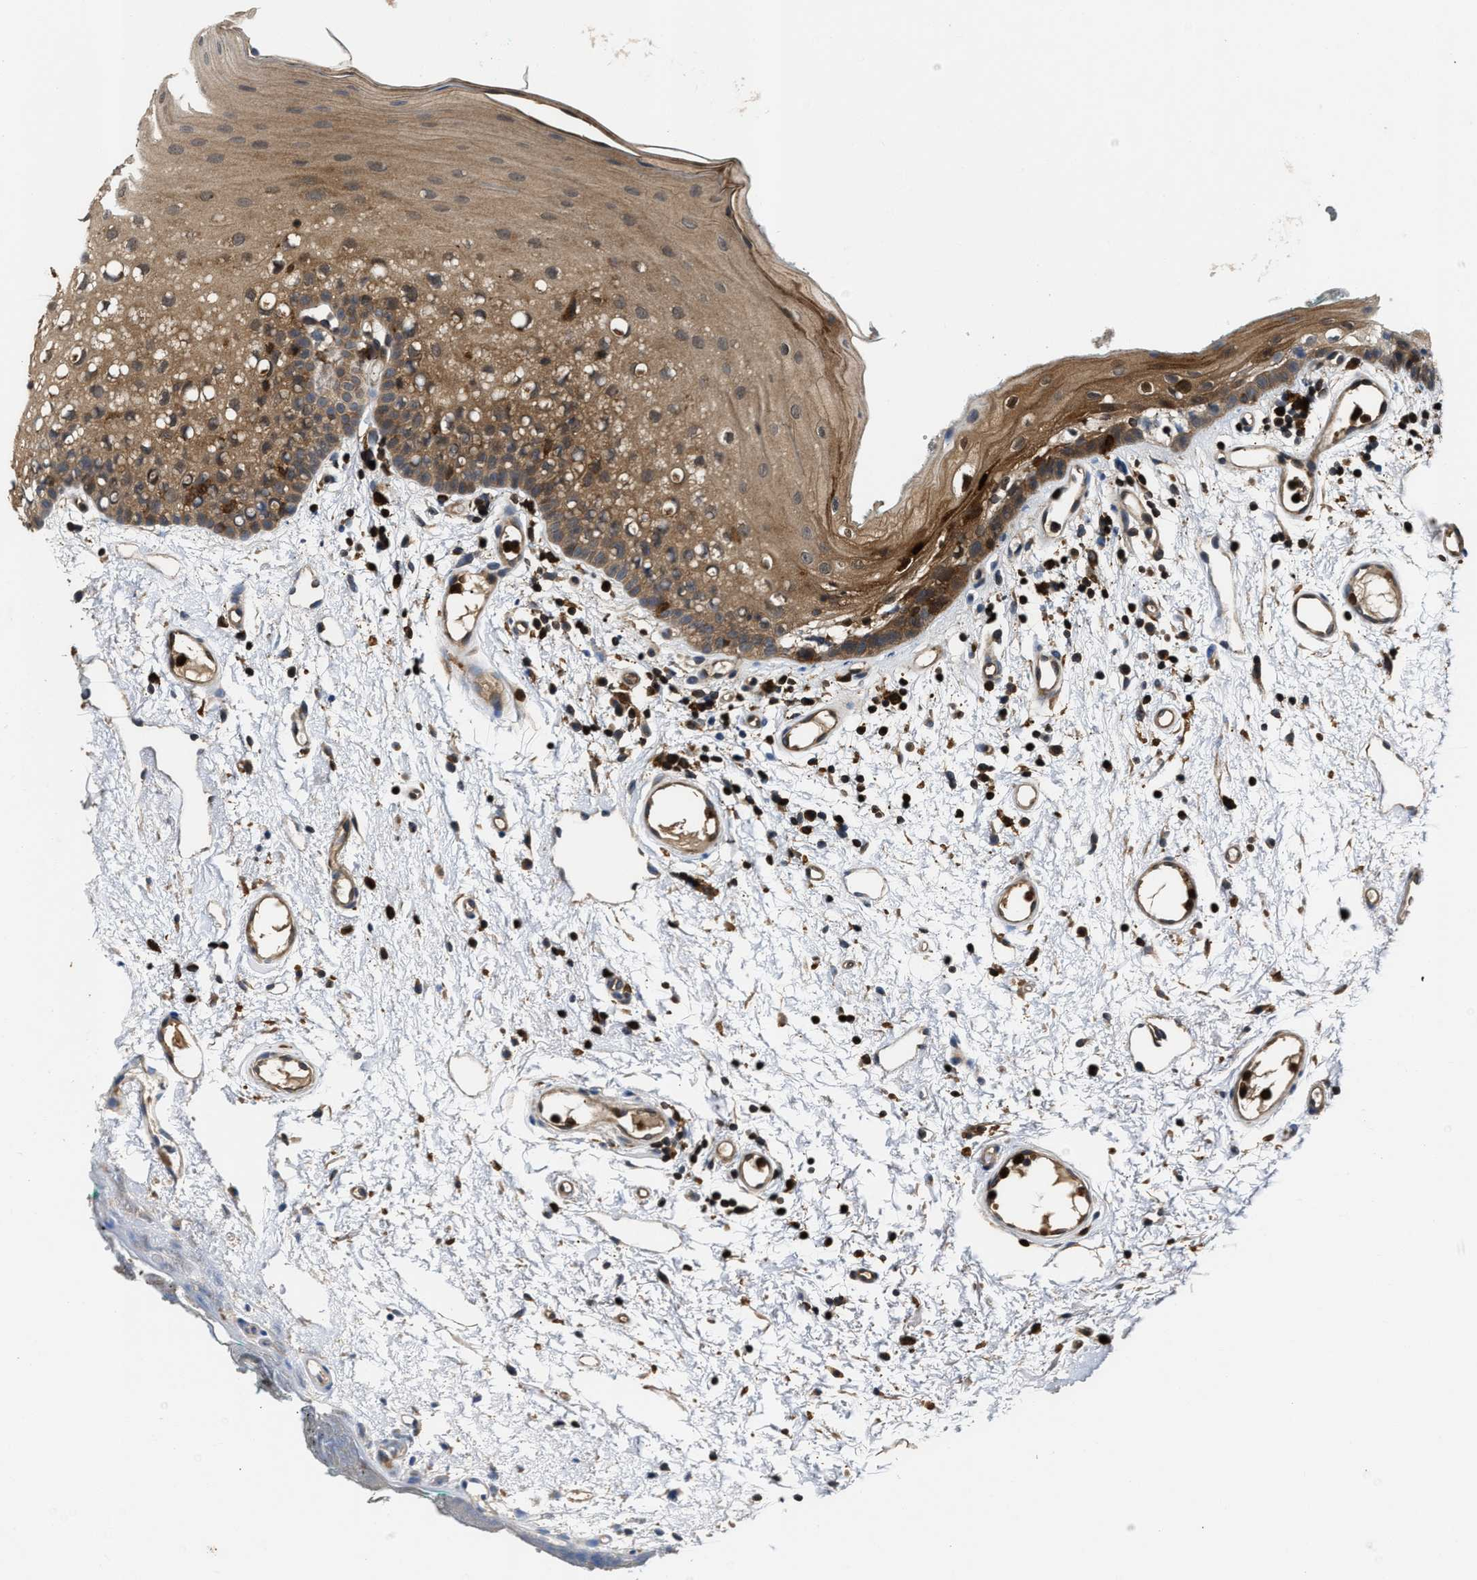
{"staining": {"intensity": "moderate", "quantity": ">75%", "location": "cytoplasmic/membranous"}, "tissue": "oral mucosa", "cell_type": "Squamous epithelial cells", "image_type": "normal", "snomed": [{"axis": "morphology", "description": "Normal tissue, NOS"}, {"axis": "morphology", "description": "Squamous cell carcinoma, NOS"}, {"axis": "topography", "description": "Oral tissue"}, {"axis": "topography", "description": "Salivary gland"}, {"axis": "topography", "description": "Head-Neck"}], "caption": "IHC image of unremarkable human oral mucosa stained for a protein (brown), which shows medium levels of moderate cytoplasmic/membranous expression in approximately >75% of squamous epithelial cells.", "gene": "OSTF1", "patient": {"sex": "female", "age": 62}}